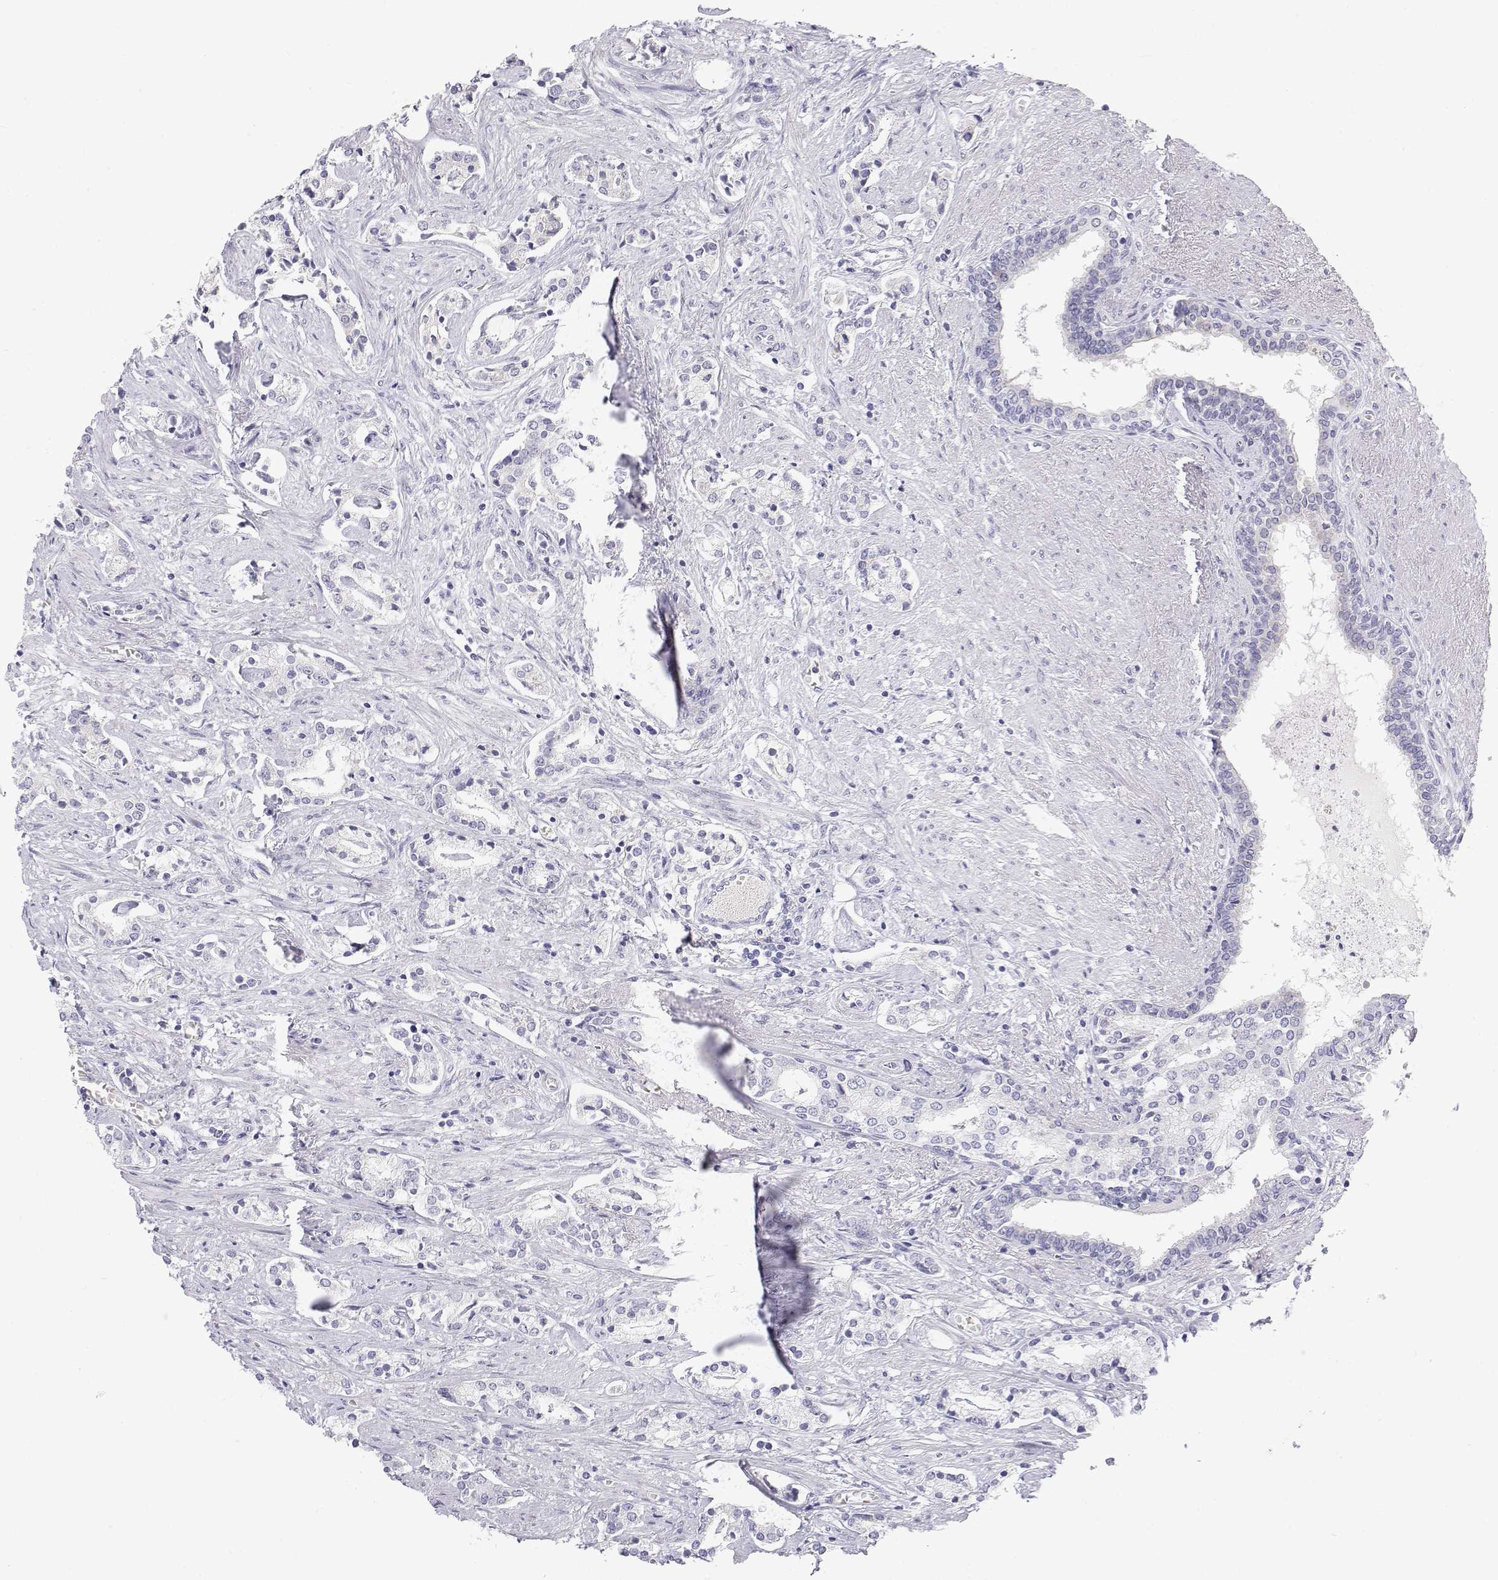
{"staining": {"intensity": "negative", "quantity": "none", "location": "none"}, "tissue": "prostate cancer", "cell_type": "Tumor cells", "image_type": "cancer", "snomed": [{"axis": "morphology", "description": "Adenocarcinoma, NOS"}, {"axis": "topography", "description": "Prostate"}], "caption": "A histopathology image of human prostate cancer (adenocarcinoma) is negative for staining in tumor cells.", "gene": "MISP", "patient": {"sex": "male", "age": 64}}